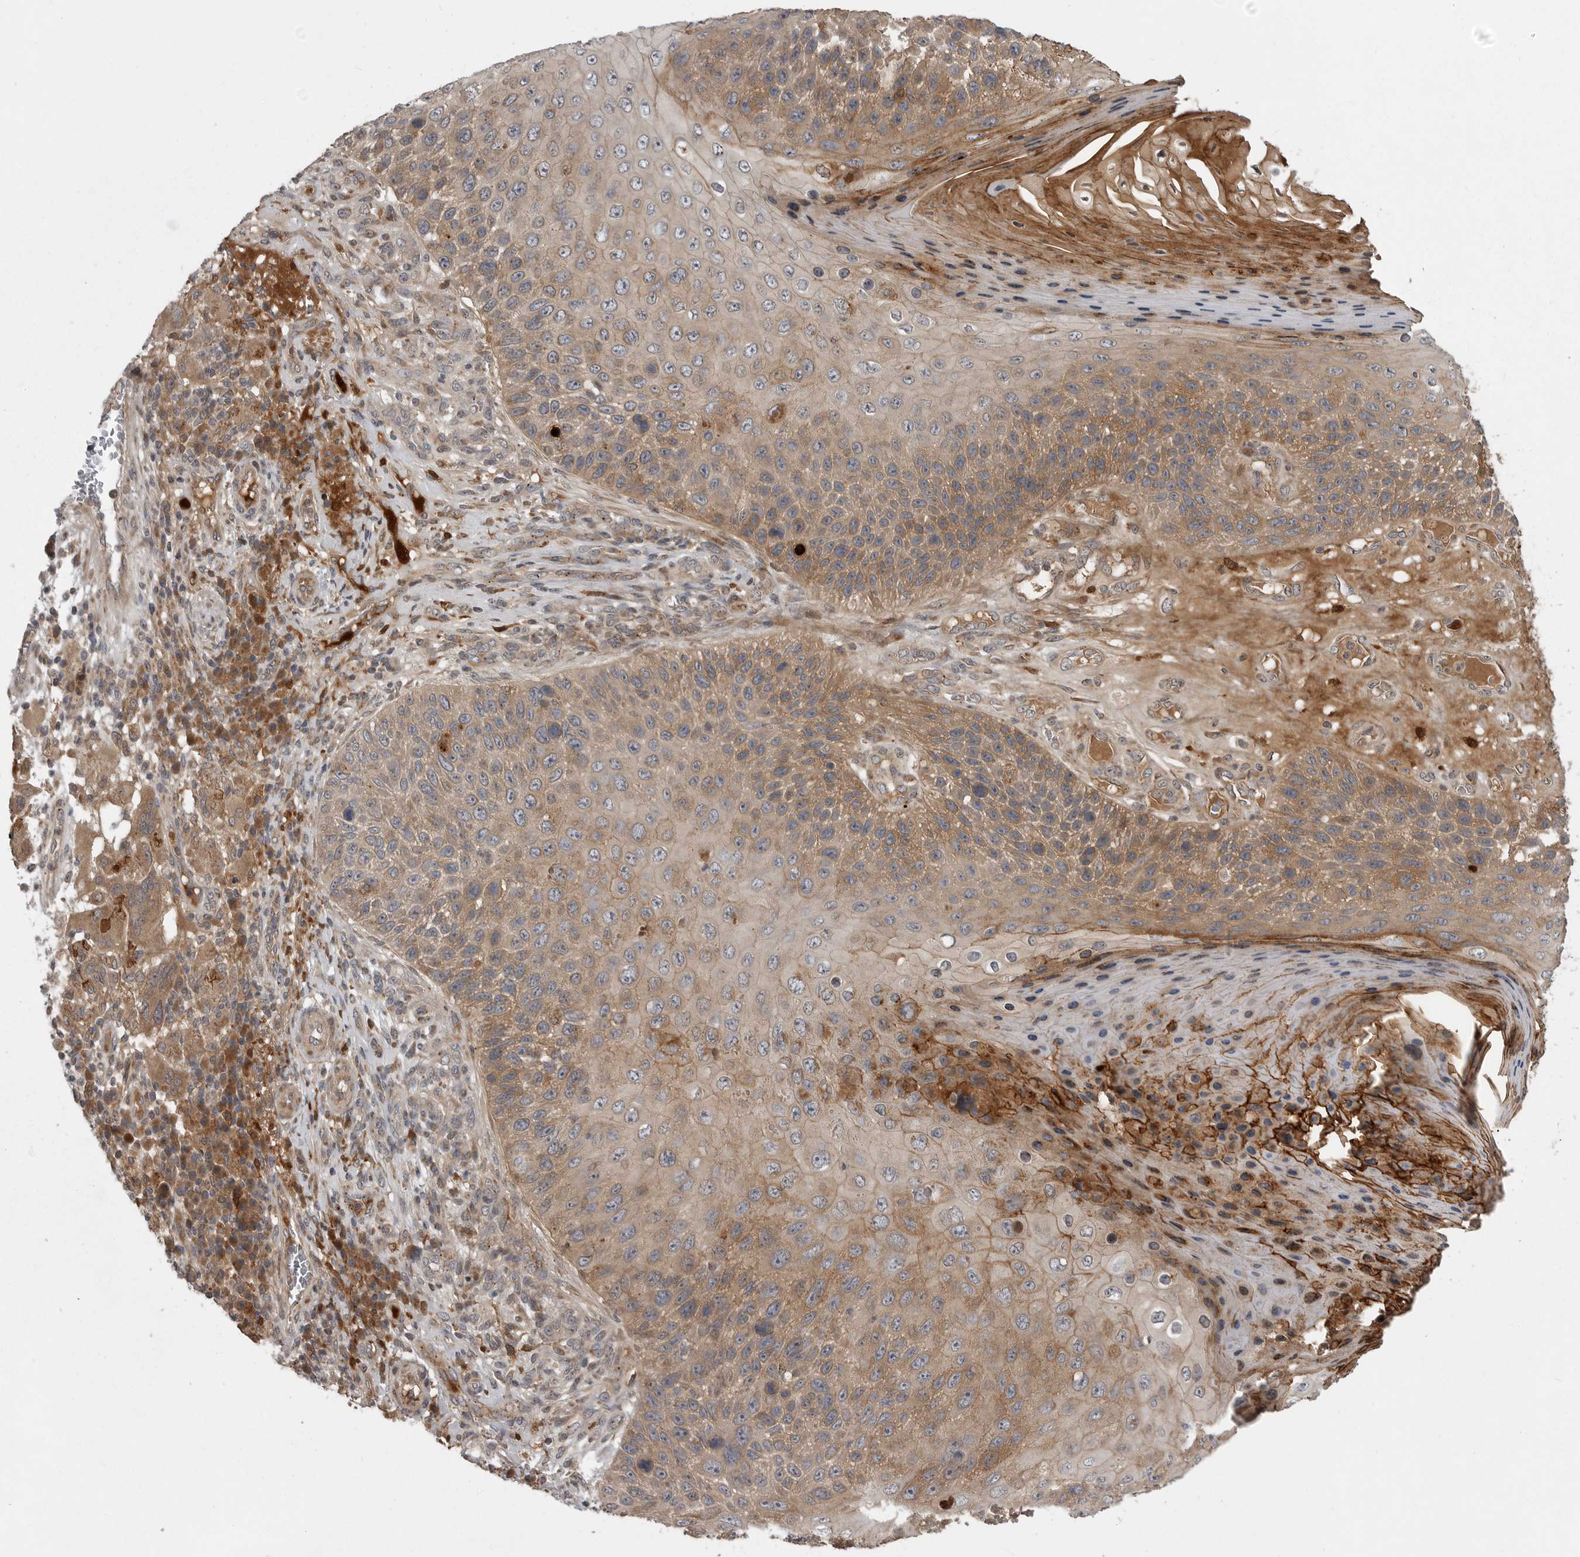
{"staining": {"intensity": "moderate", "quantity": "25%-75%", "location": "cytoplasmic/membranous"}, "tissue": "skin cancer", "cell_type": "Tumor cells", "image_type": "cancer", "snomed": [{"axis": "morphology", "description": "Squamous cell carcinoma, NOS"}, {"axis": "topography", "description": "Skin"}], "caption": "Squamous cell carcinoma (skin) stained with a protein marker reveals moderate staining in tumor cells.", "gene": "GPR31", "patient": {"sex": "female", "age": 88}}